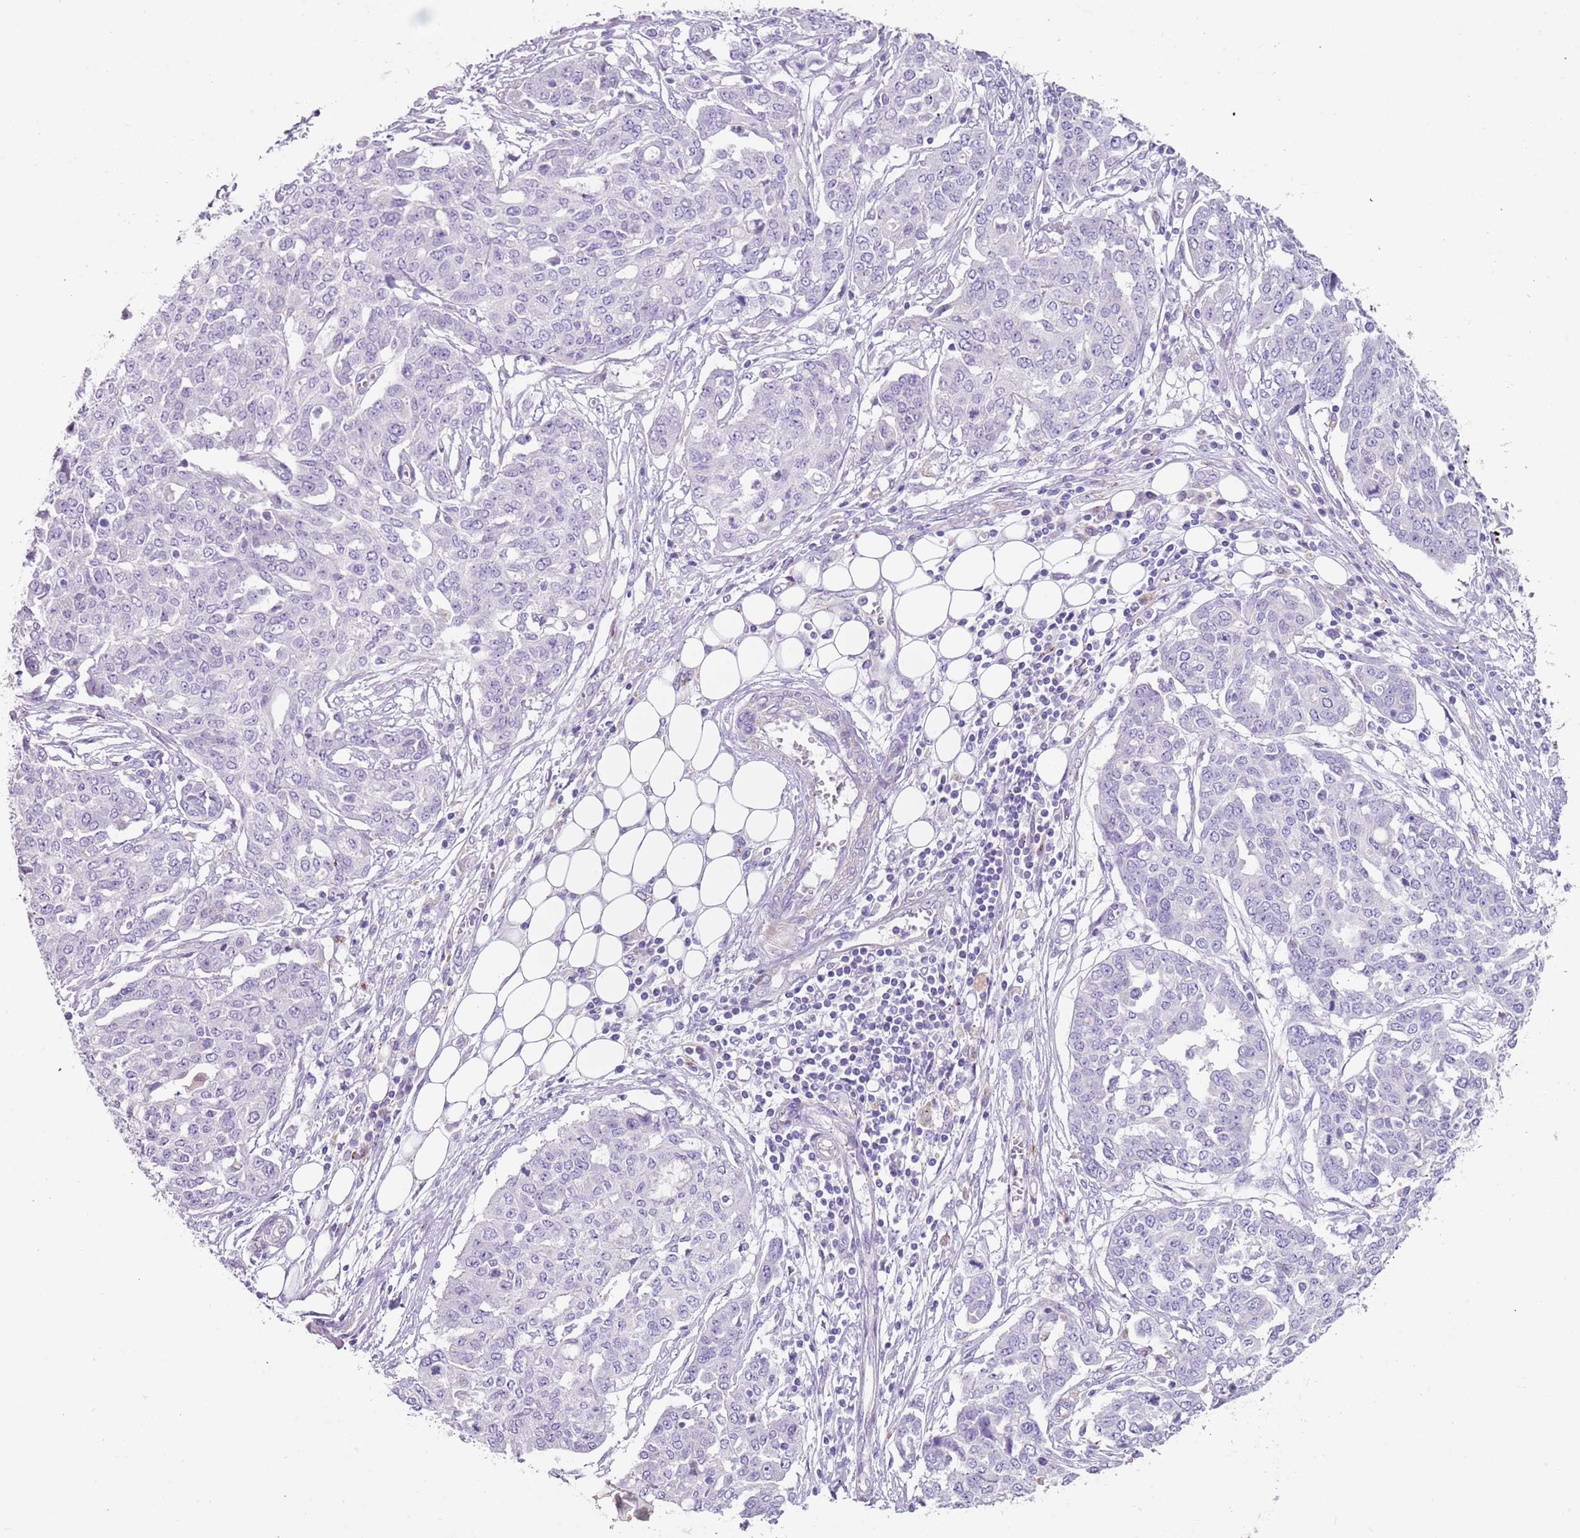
{"staining": {"intensity": "negative", "quantity": "none", "location": "none"}, "tissue": "ovarian cancer", "cell_type": "Tumor cells", "image_type": "cancer", "snomed": [{"axis": "morphology", "description": "Cystadenocarcinoma, serous, NOS"}, {"axis": "topography", "description": "Soft tissue"}, {"axis": "topography", "description": "Ovary"}], "caption": "DAB immunohistochemical staining of serous cystadenocarcinoma (ovarian) displays no significant staining in tumor cells.", "gene": "LRRN3", "patient": {"sex": "female", "age": 57}}